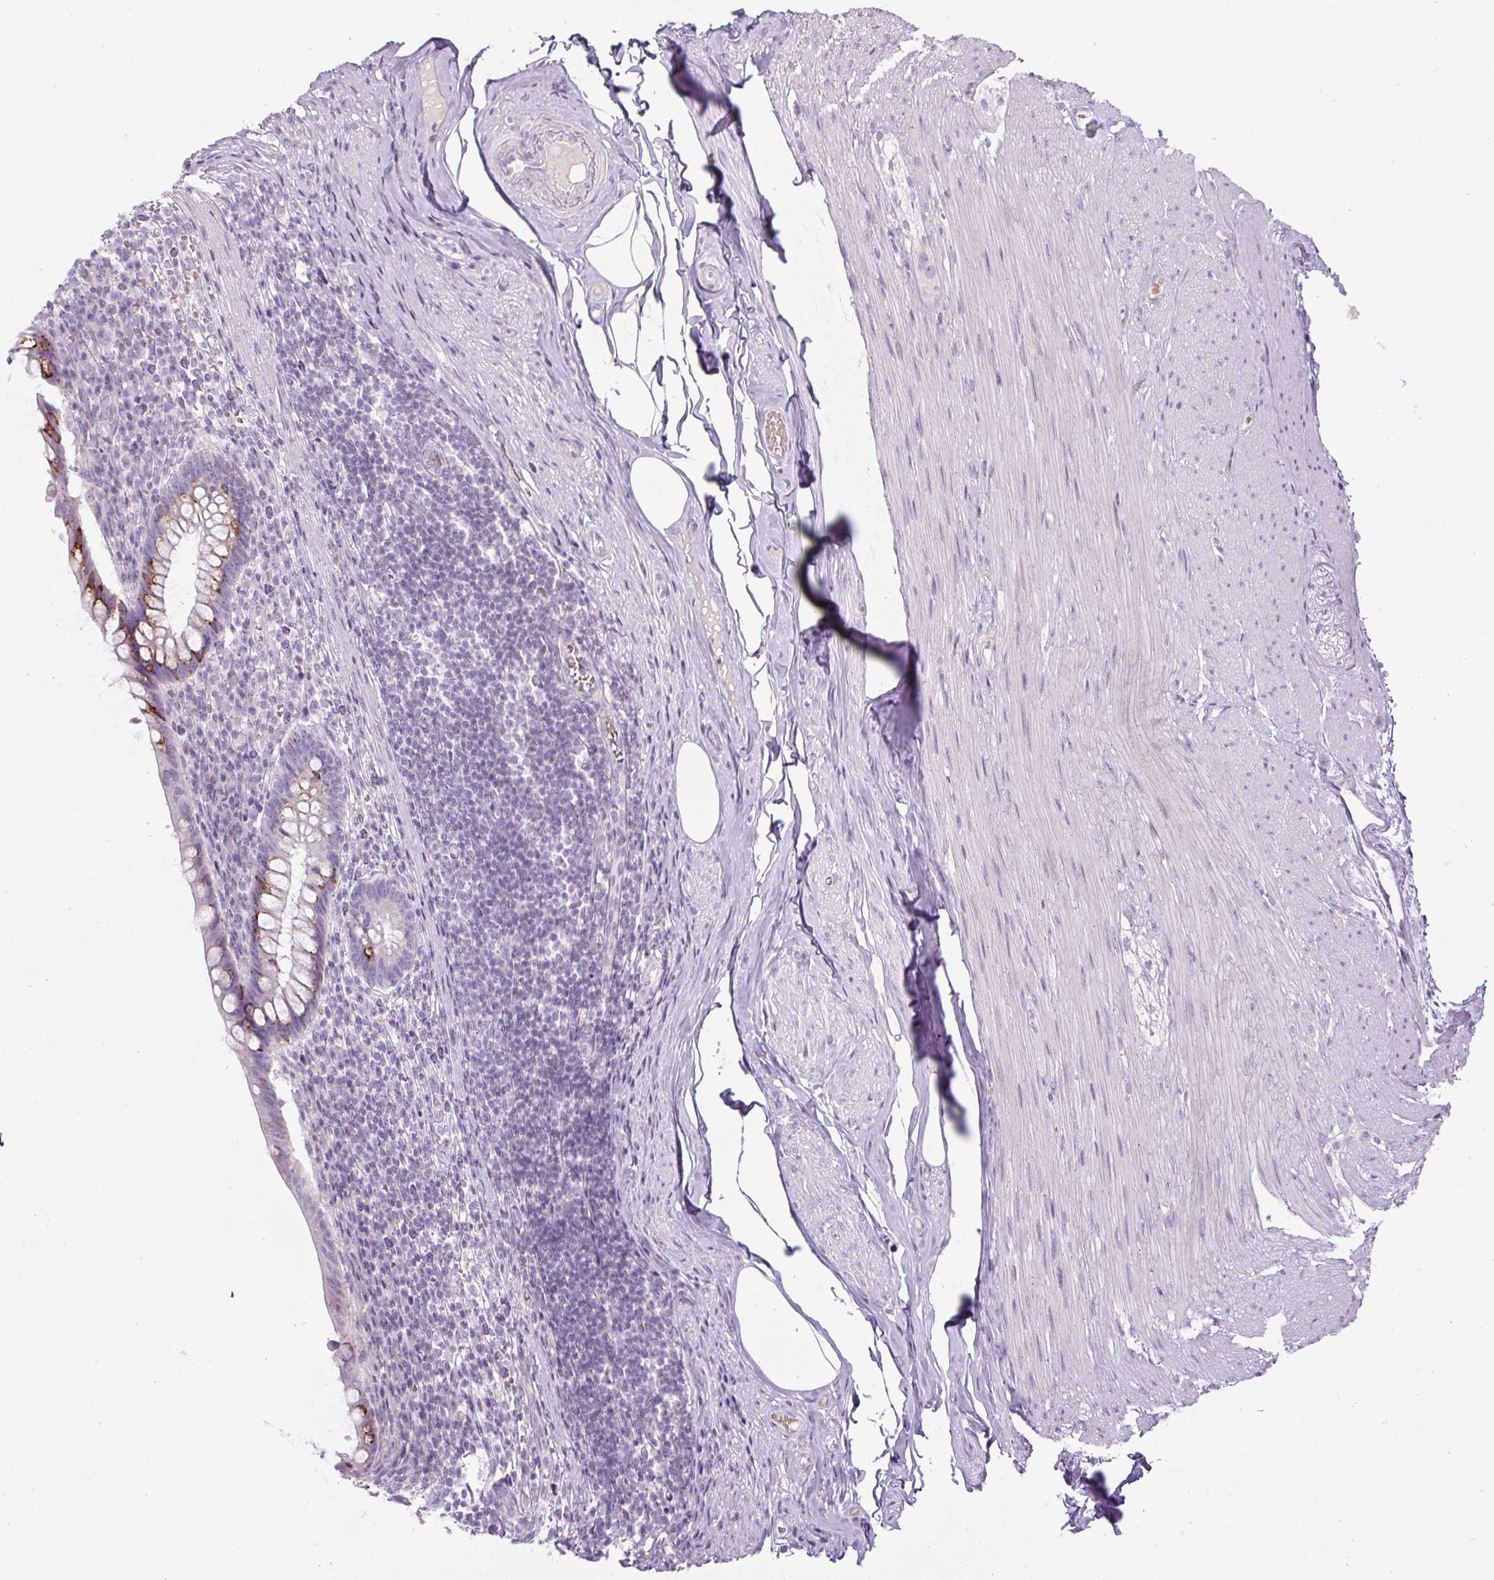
{"staining": {"intensity": "strong", "quantity": "<25%", "location": "cytoplasmic/membranous"}, "tissue": "appendix", "cell_type": "Glandular cells", "image_type": "normal", "snomed": [{"axis": "morphology", "description": "Normal tissue, NOS"}, {"axis": "topography", "description": "Appendix"}], "caption": "This photomicrograph demonstrates unremarkable appendix stained with immunohistochemistry to label a protein in brown. The cytoplasmic/membranous of glandular cells show strong positivity for the protein. Nuclei are counter-stained blue.", "gene": "FGFBP3", "patient": {"sex": "female", "age": 56}}